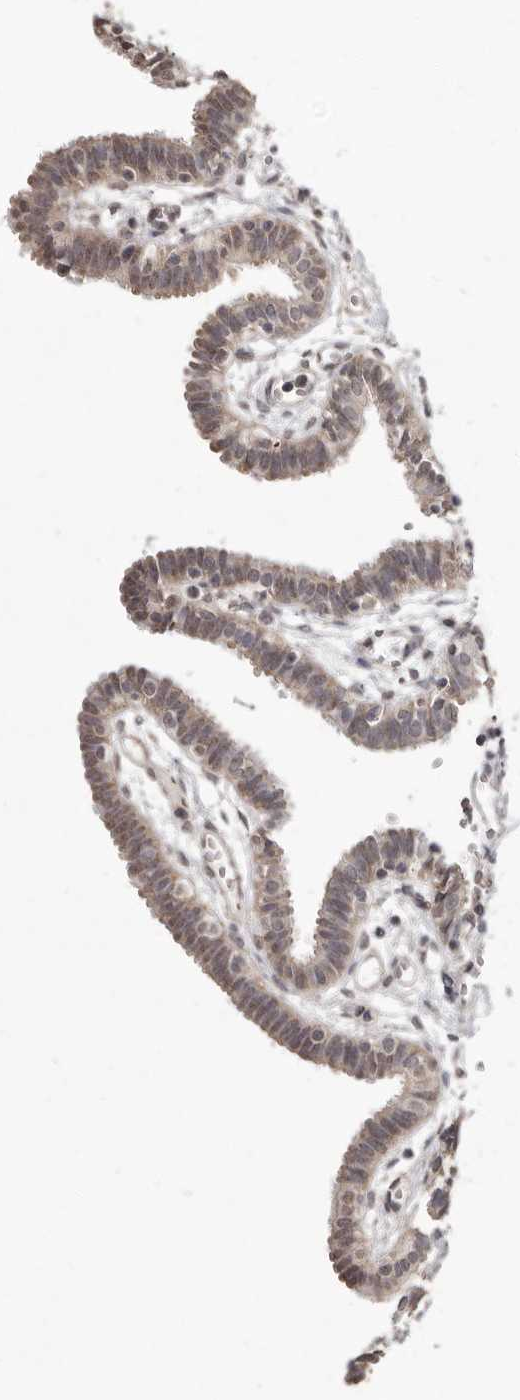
{"staining": {"intensity": "weak", "quantity": "<25%", "location": "cytoplasmic/membranous,nuclear"}, "tissue": "fallopian tube", "cell_type": "Glandular cells", "image_type": "normal", "snomed": [{"axis": "morphology", "description": "Normal tissue, NOS"}, {"axis": "topography", "description": "Fallopian tube"}, {"axis": "topography", "description": "Placenta"}], "caption": "Immunohistochemistry (IHC) of benign fallopian tube reveals no positivity in glandular cells. (DAB (3,3'-diaminobenzidine) immunohistochemistry (IHC) visualized using brightfield microscopy, high magnification).", "gene": "LINGO2", "patient": {"sex": "female", "age": 32}}